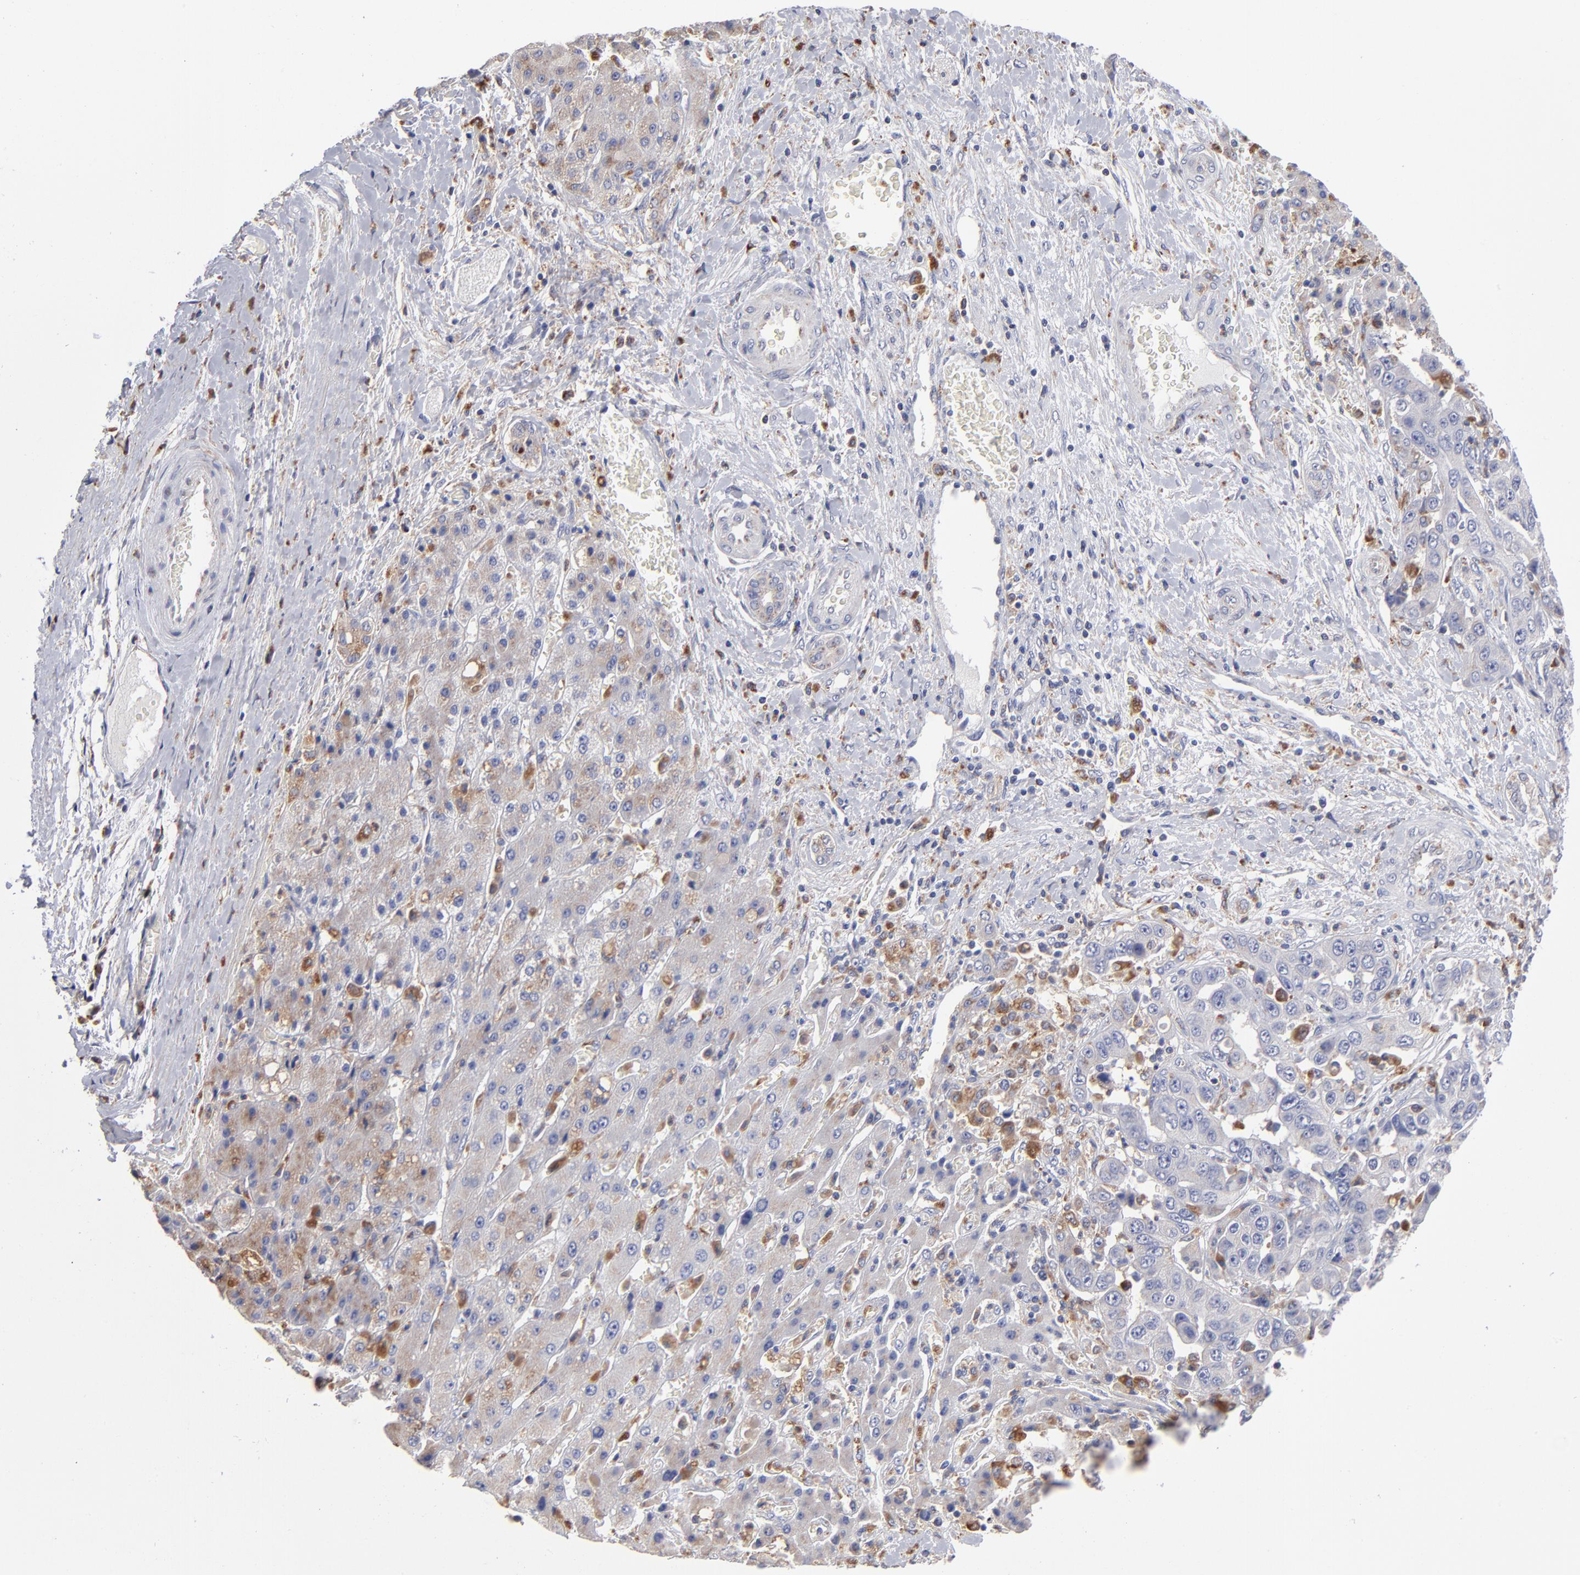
{"staining": {"intensity": "weak", "quantity": "<25%", "location": "cytoplasmic/membranous"}, "tissue": "liver cancer", "cell_type": "Tumor cells", "image_type": "cancer", "snomed": [{"axis": "morphology", "description": "Cholangiocarcinoma"}, {"axis": "topography", "description": "Liver"}], "caption": "Human liver cancer stained for a protein using immunohistochemistry (IHC) demonstrates no expression in tumor cells.", "gene": "RRAGB", "patient": {"sex": "female", "age": 52}}